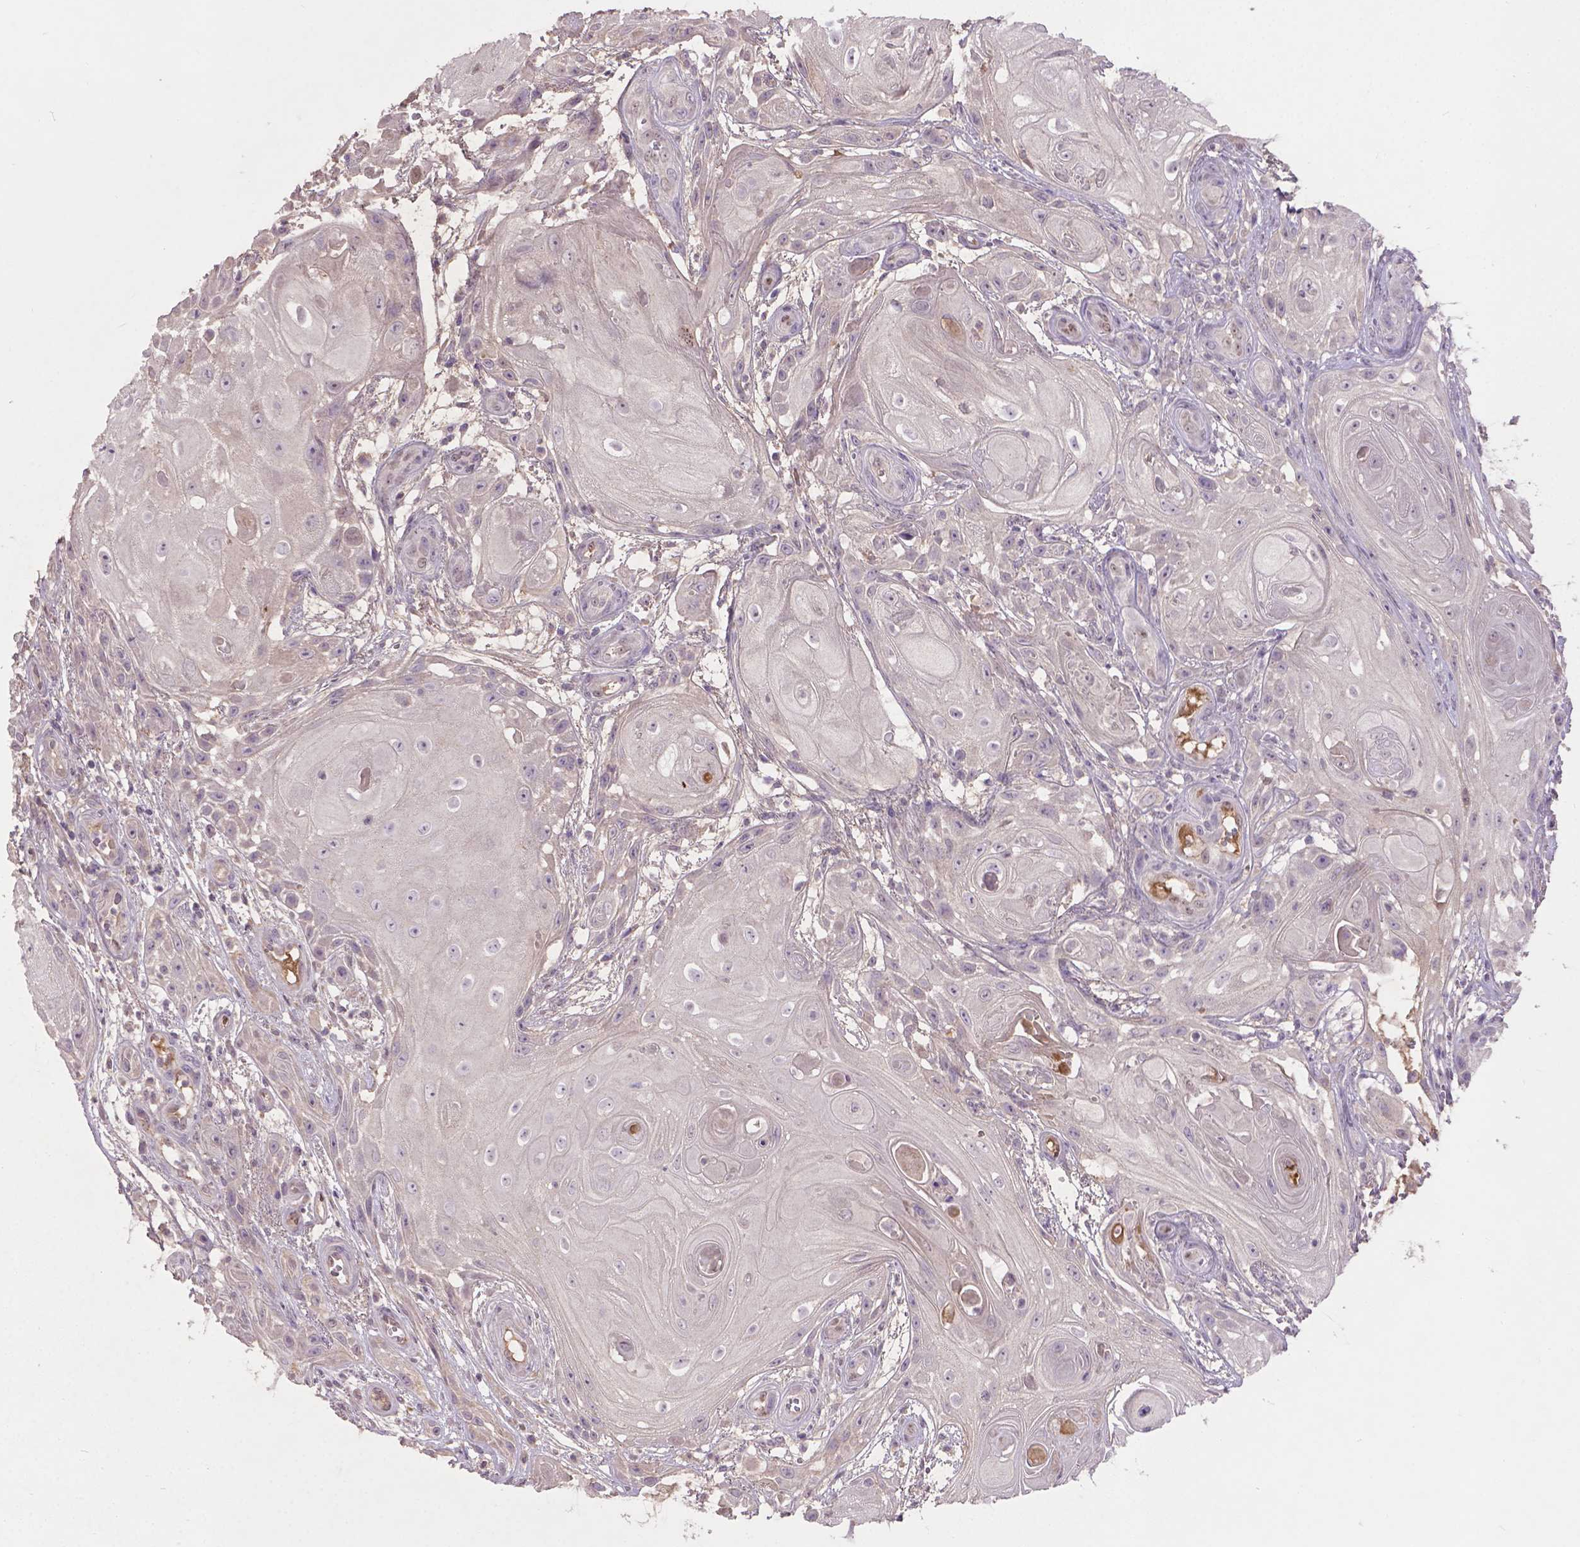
{"staining": {"intensity": "negative", "quantity": "none", "location": "none"}, "tissue": "skin cancer", "cell_type": "Tumor cells", "image_type": "cancer", "snomed": [{"axis": "morphology", "description": "Squamous cell carcinoma, NOS"}, {"axis": "topography", "description": "Skin"}], "caption": "Tumor cells are negative for protein expression in human skin squamous cell carcinoma.", "gene": "SOX17", "patient": {"sex": "male", "age": 62}}